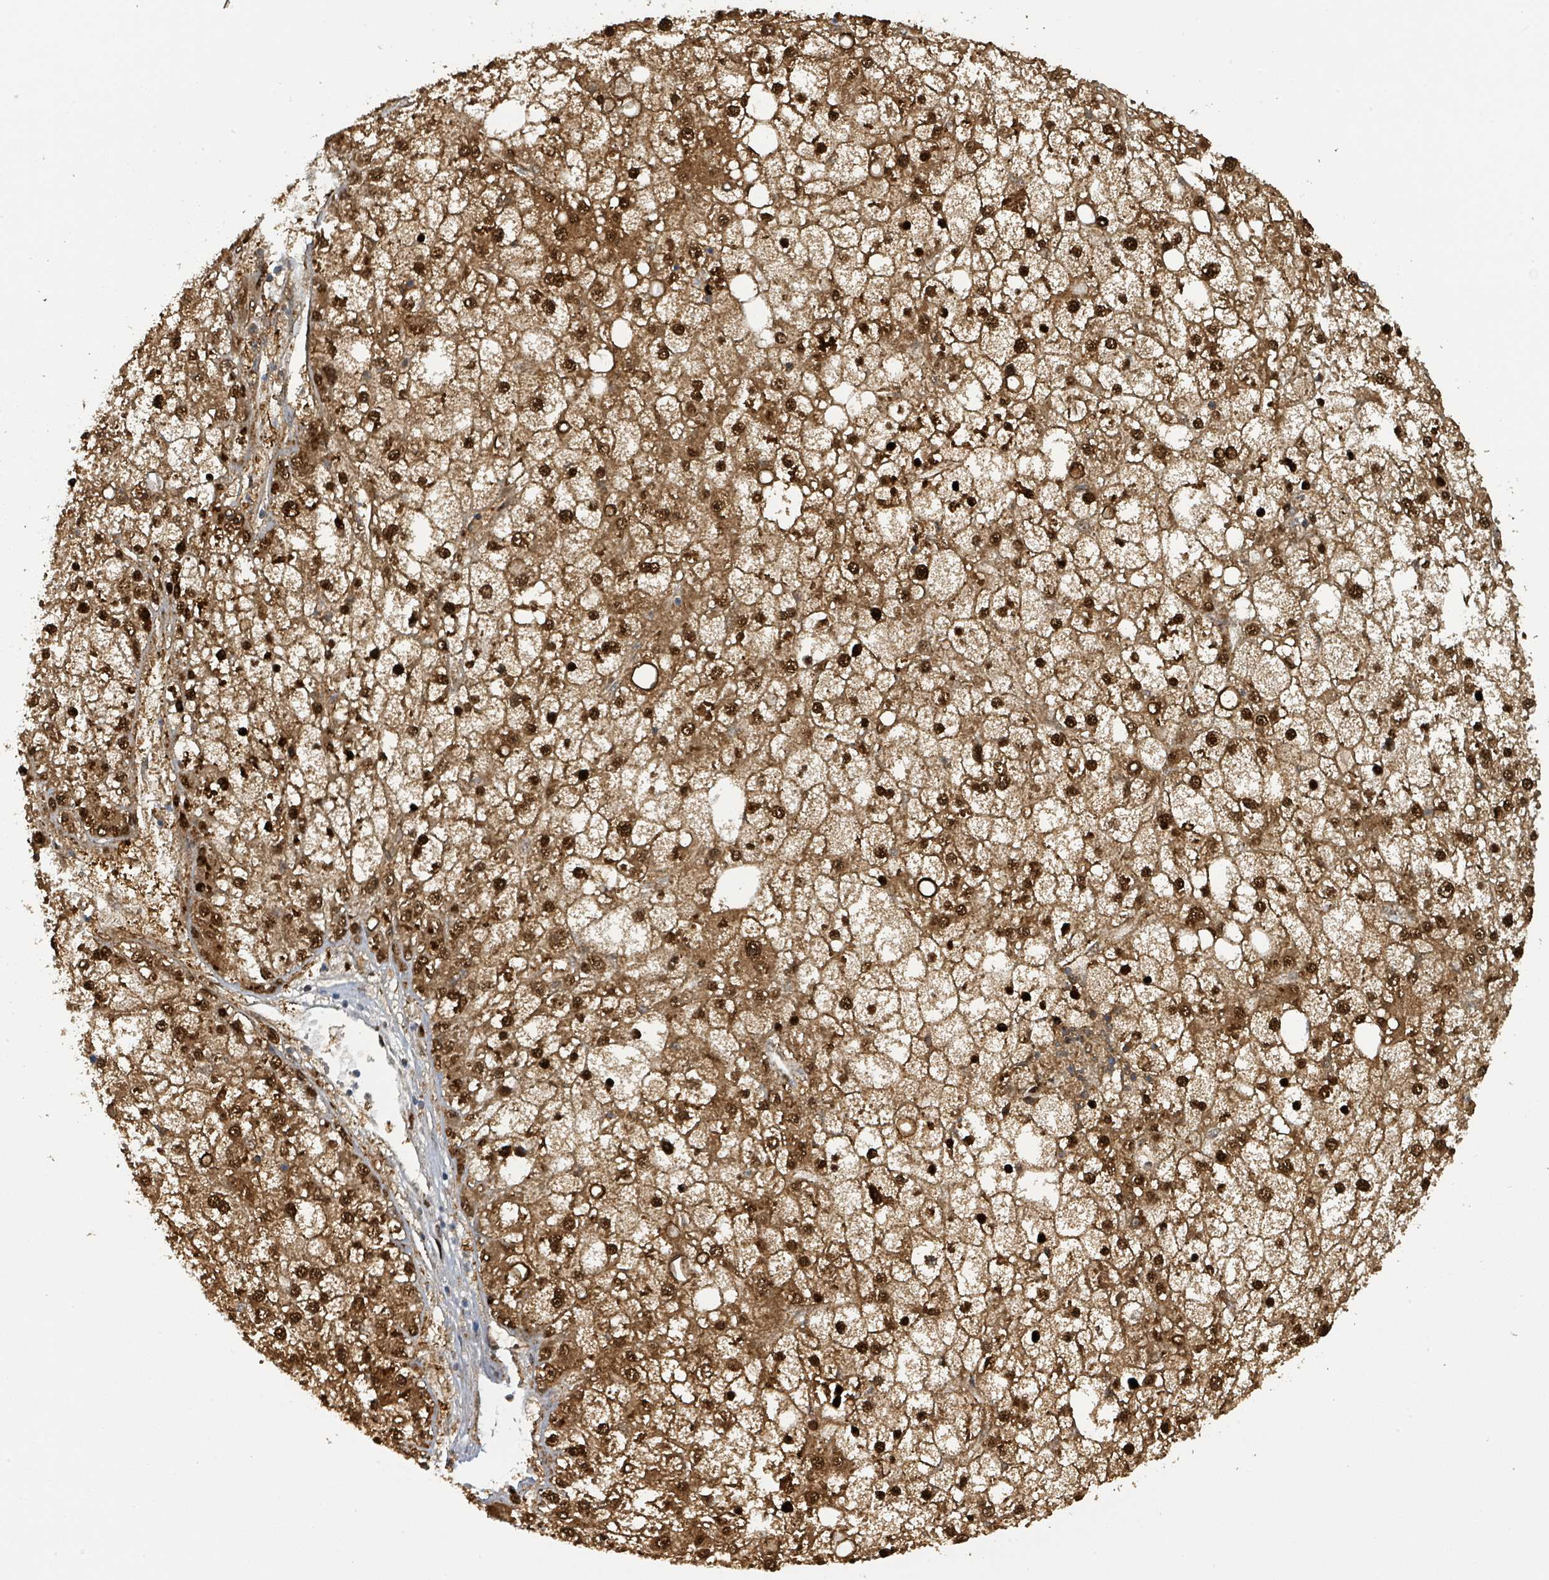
{"staining": {"intensity": "strong", "quantity": ">75%", "location": "cytoplasmic/membranous,nuclear"}, "tissue": "liver cancer", "cell_type": "Tumor cells", "image_type": "cancer", "snomed": [{"axis": "morphology", "description": "Carcinoma, Hepatocellular, NOS"}, {"axis": "topography", "description": "Liver"}], "caption": "Human liver hepatocellular carcinoma stained for a protein (brown) reveals strong cytoplasmic/membranous and nuclear positive positivity in approximately >75% of tumor cells.", "gene": "PSMB7", "patient": {"sex": "male", "age": 67}}